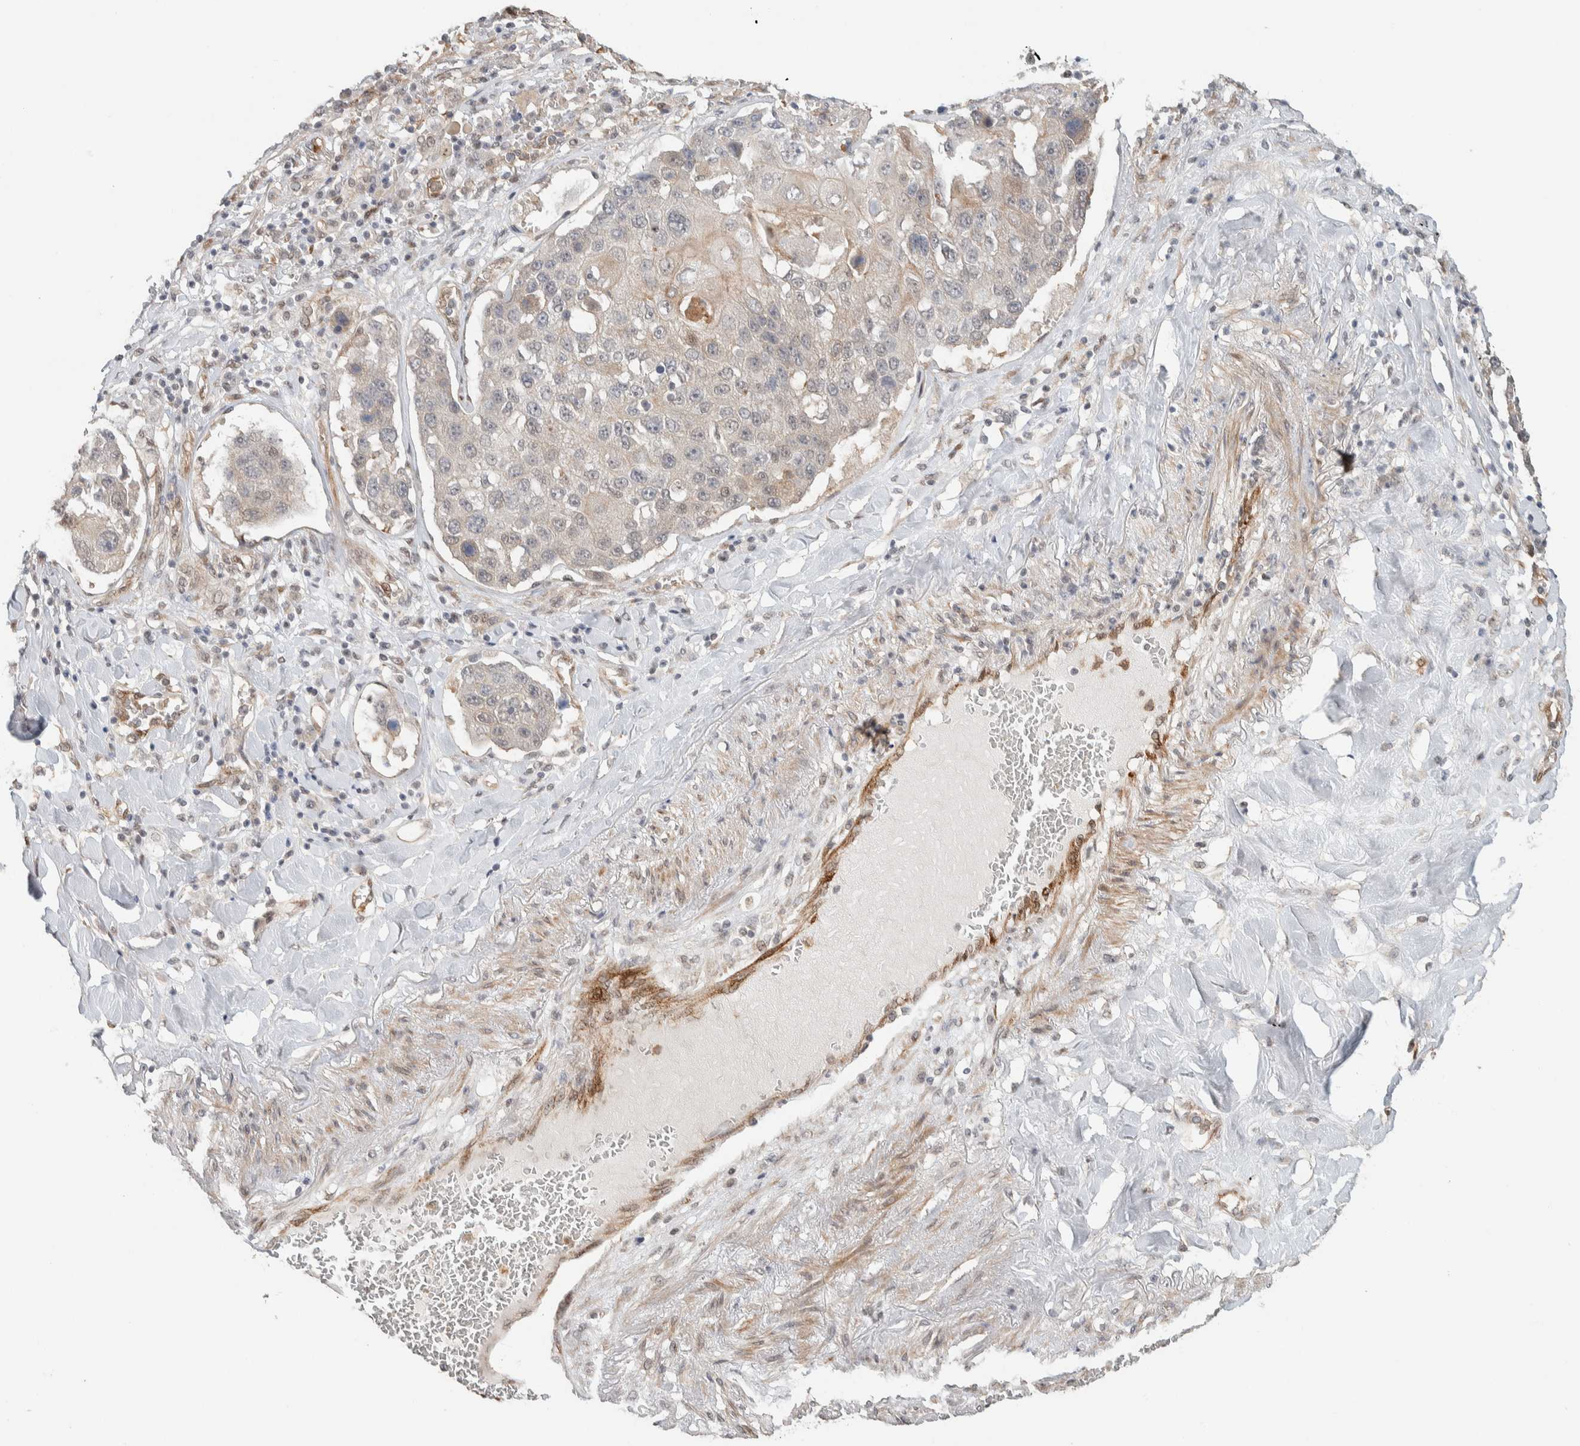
{"staining": {"intensity": "moderate", "quantity": "25%-75%", "location": "nuclear"}, "tissue": "lung cancer", "cell_type": "Tumor cells", "image_type": "cancer", "snomed": [{"axis": "morphology", "description": "Squamous cell carcinoma, NOS"}, {"axis": "topography", "description": "Lung"}], "caption": "Immunohistochemical staining of lung cancer reveals moderate nuclear protein staining in about 25%-75% of tumor cells.", "gene": "ZBTB2", "patient": {"sex": "male", "age": 61}}